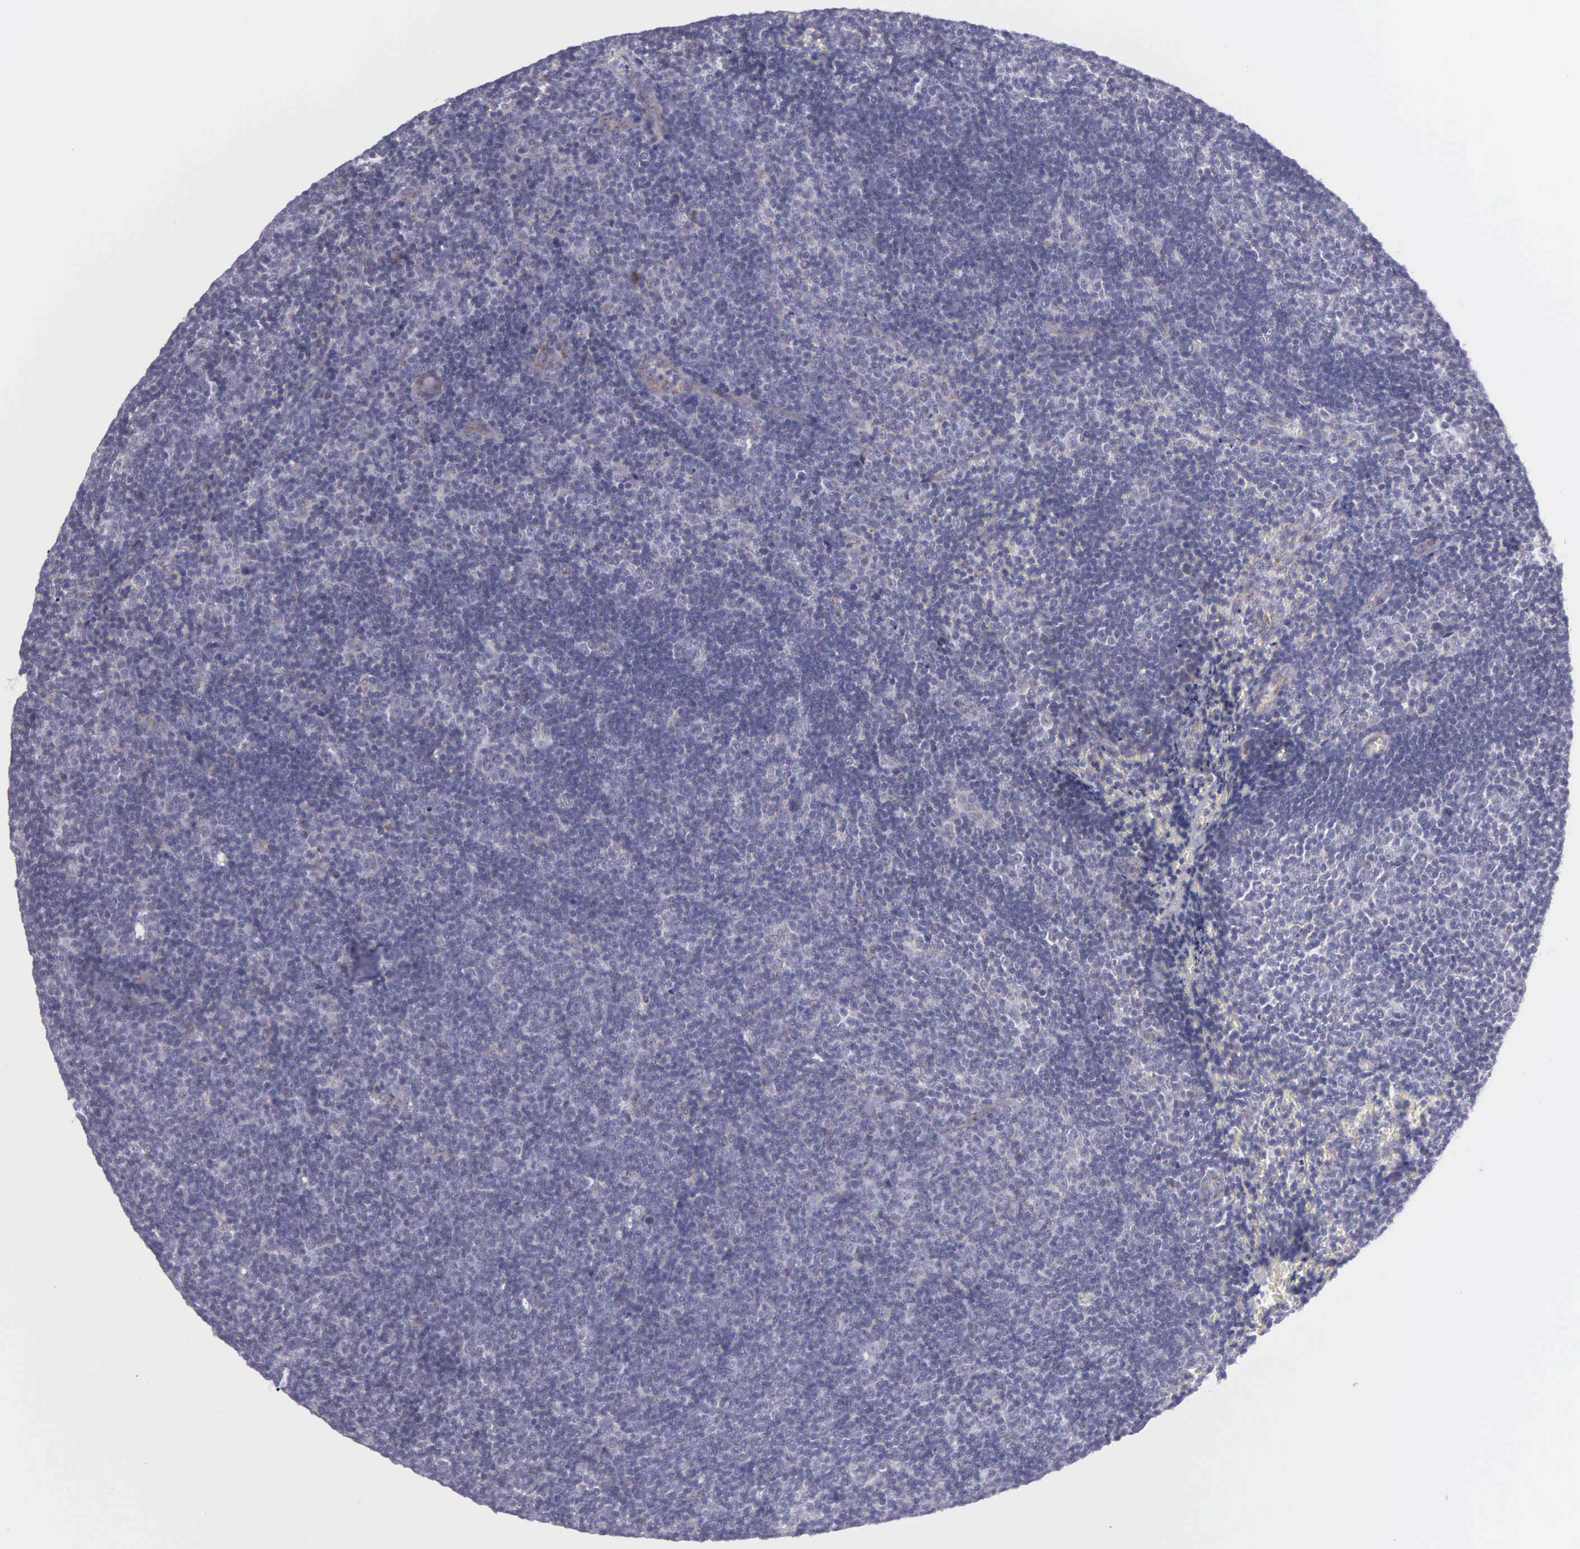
{"staining": {"intensity": "negative", "quantity": "none", "location": "none"}, "tissue": "lymphoma", "cell_type": "Tumor cells", "image_type": "cancer", "snomed": [{"axis": "morphology", "description": "Malignant lymphoma, non-Hodgkin's type, Low grade"}, {"axis": "topography", "description": "Lymph node"}], "caption": "Lymphoma was stained to show a protein in brown. There is no significant expression in tumor cells.", "gene": "SYNJ2BP", "patient": {"sex": "male", "age": 49}}